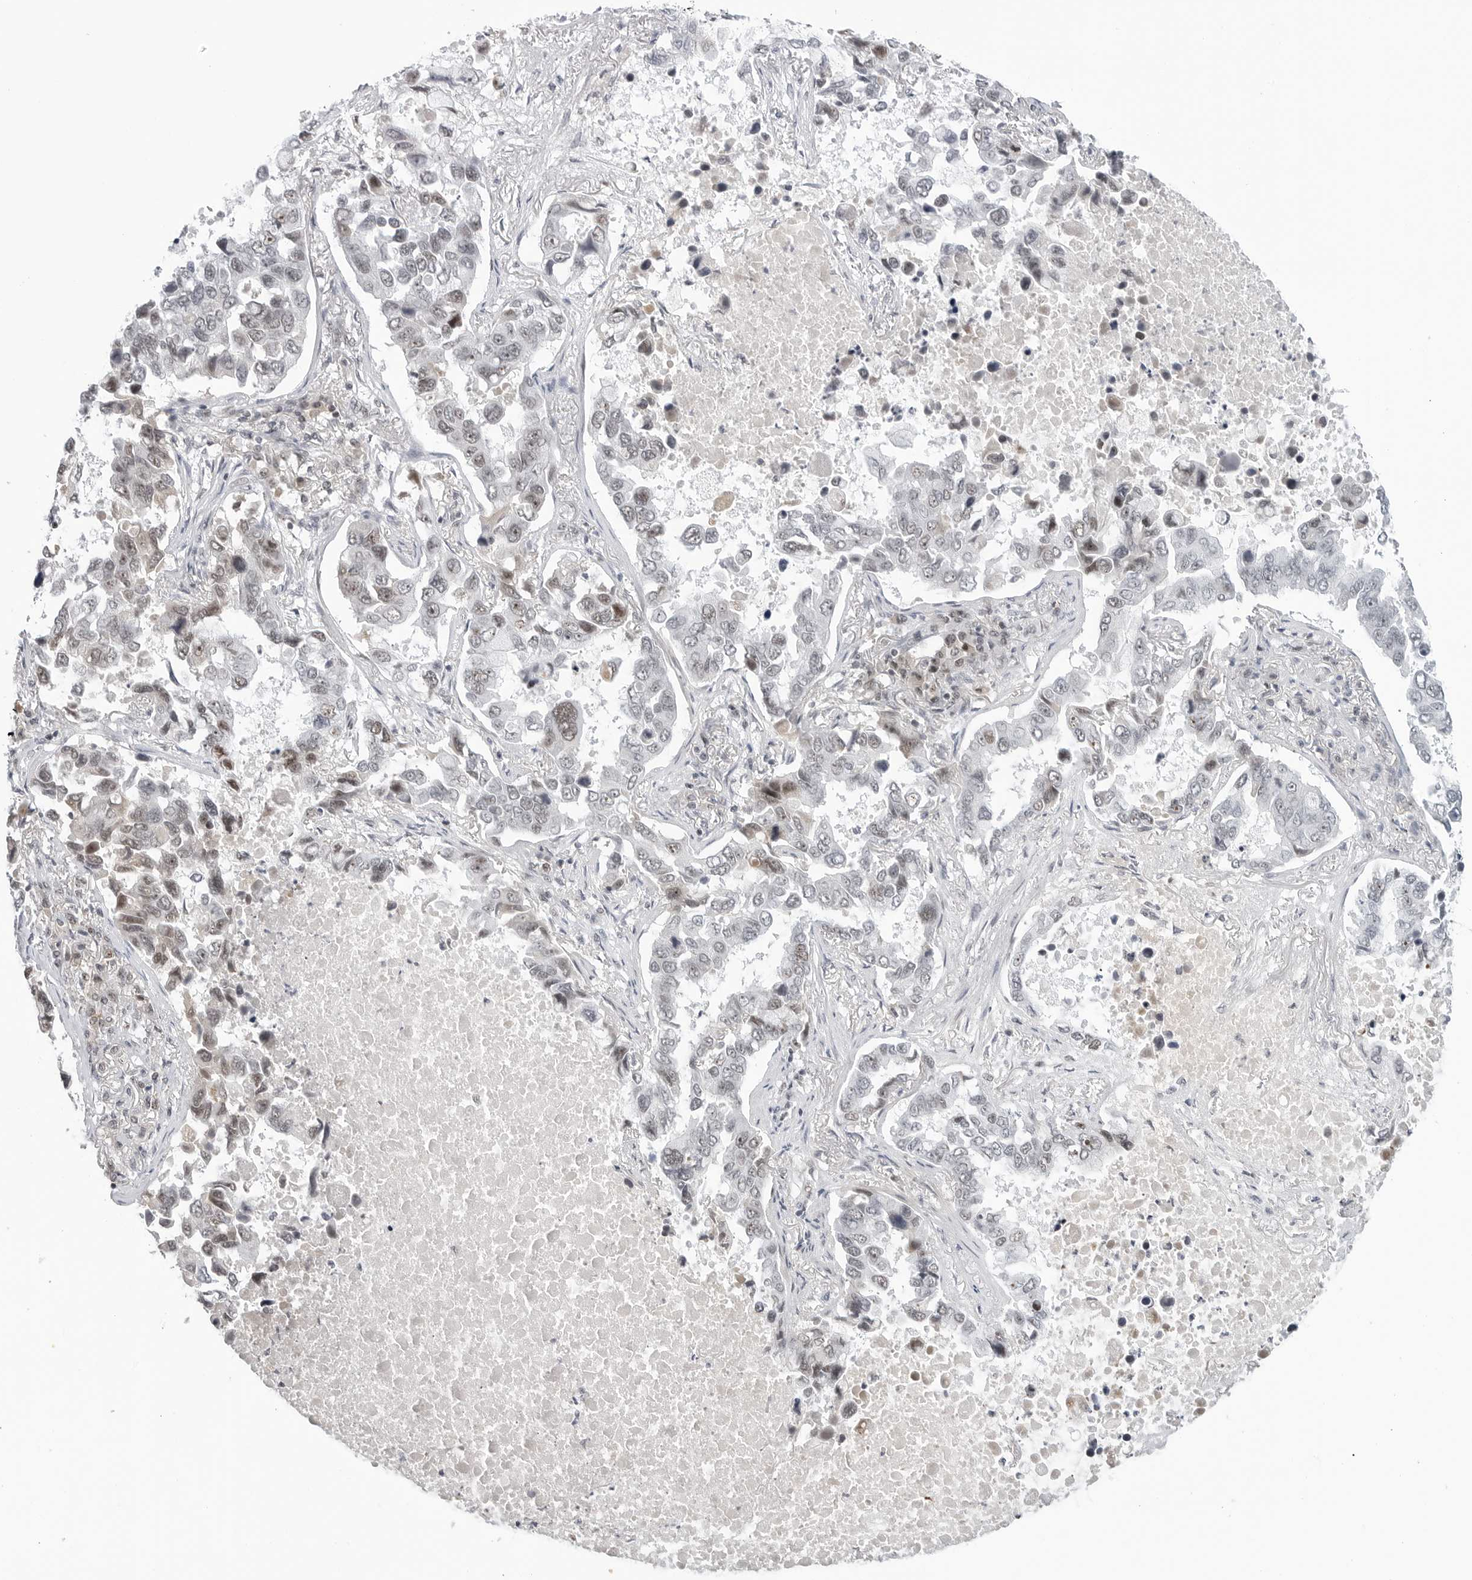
{"staining": {"intensity": "moderate", "quantity": "25%-75%", "location": "nuclear"}, "tissue": "lung cancer", "cell_type": "Tumor cells", "image_type": "cancer", "snomed": [{"axis": "morphology", "description": "Adenocarcinoma, NOS"}, {"axis": "topography", "description": "Lung"}], "caption": "Brown immunohistochemical staining in lung adenocarcinoma reveals moderate nuclear positivity in approximately 25%-75% of tumor cells.", "gene": "WRAP53", "patient": {"sex": "male", "age": 64}}